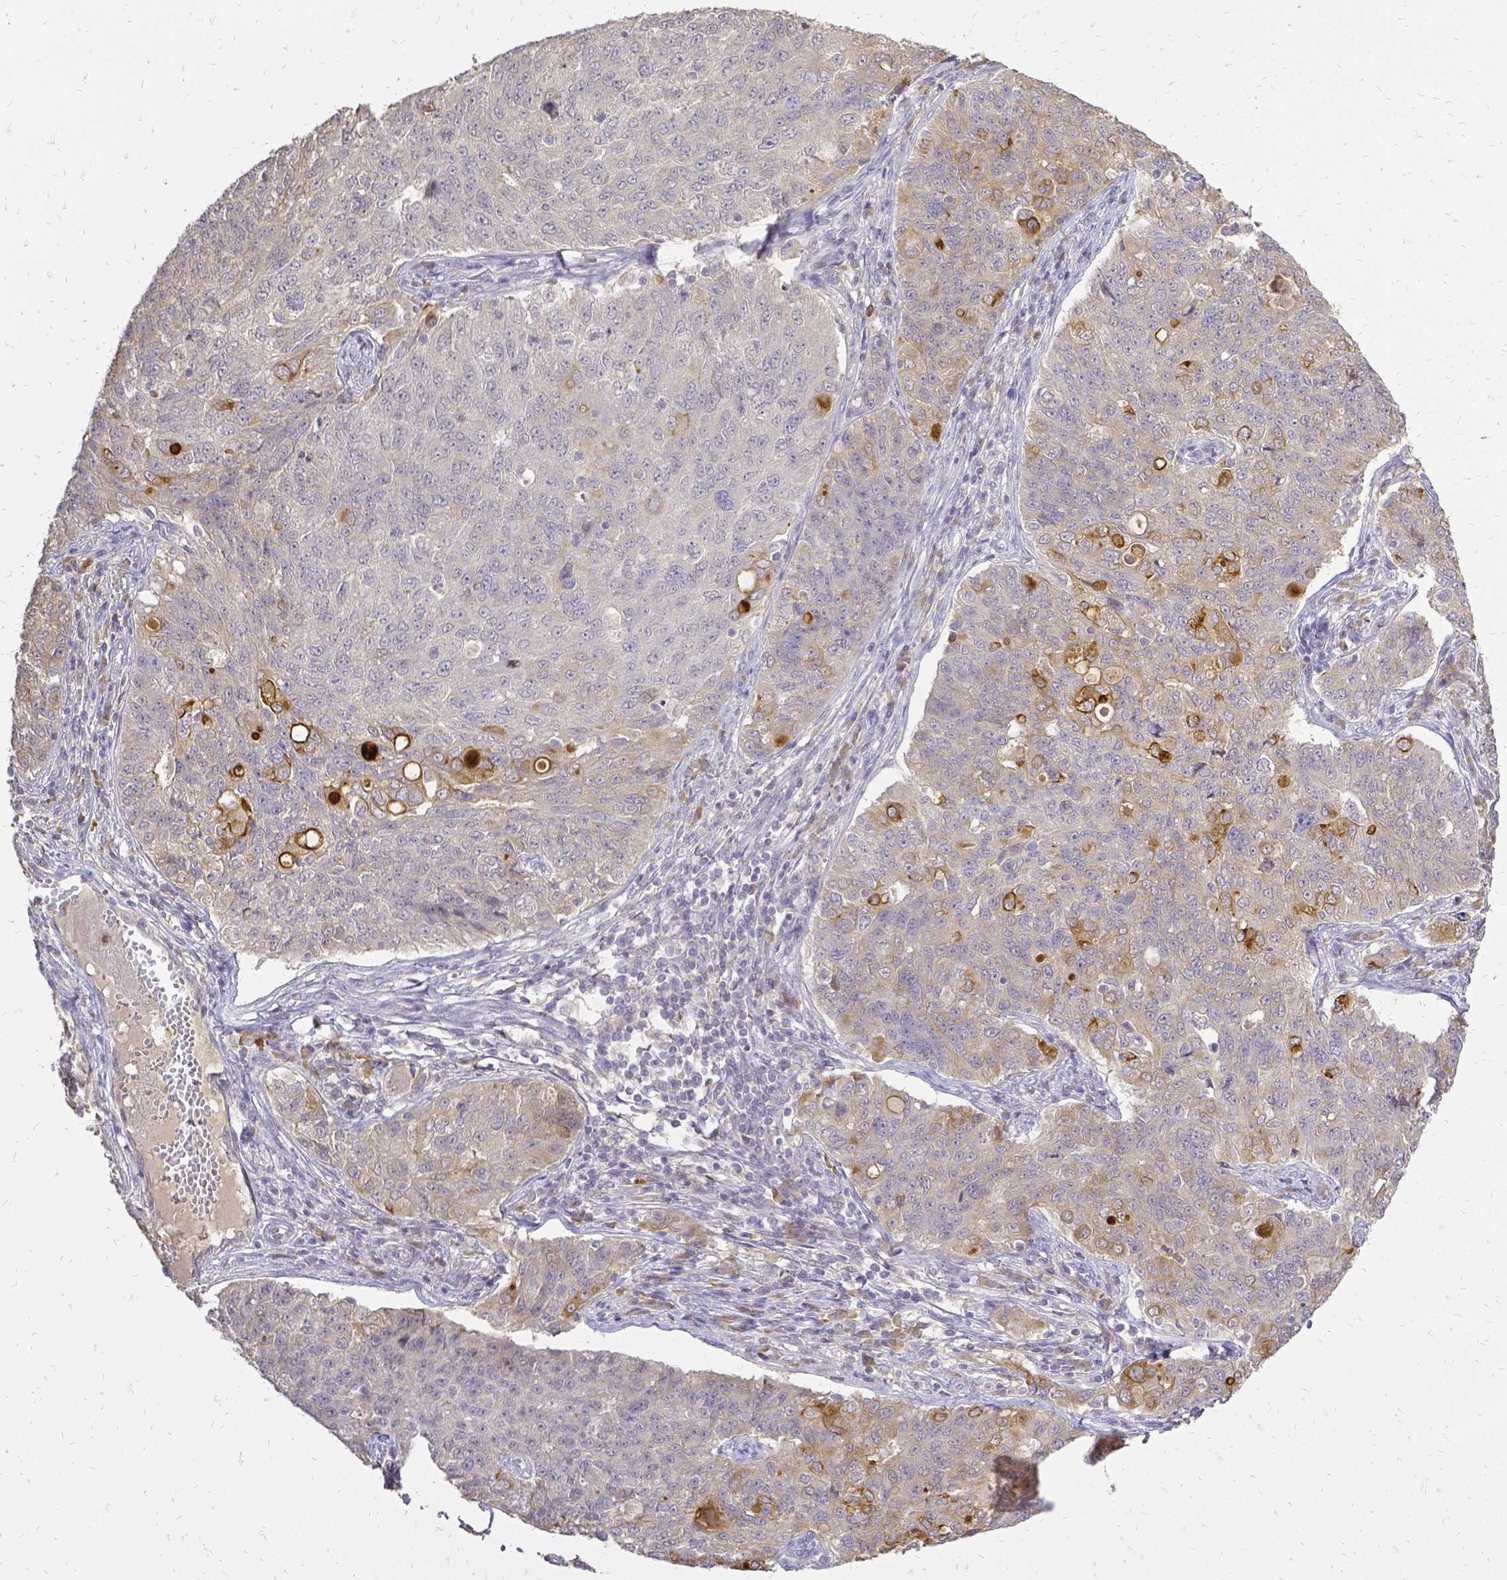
{"staining": {"intensity": "moderate", "quantity": "<25%", "location": "cytoplasmic/membranous"}, "tissue": "endometrial cancer", "cell_type": "Tumor cells", "image_type": "cancer", "snomed": [{"axis": "morphology", "description": "Adenocarcinoma, NOS"}, {"axis": "topography", "description": "Endometrium"}], "caption": "Human endometrial cancer stained for a protein (brown) exhibits moderate cytoplasmic/membranous positive expression in approximately <25% of tumor cells.", "gene": "CIB1", "patient": {"sex": "female", "age": 43}}